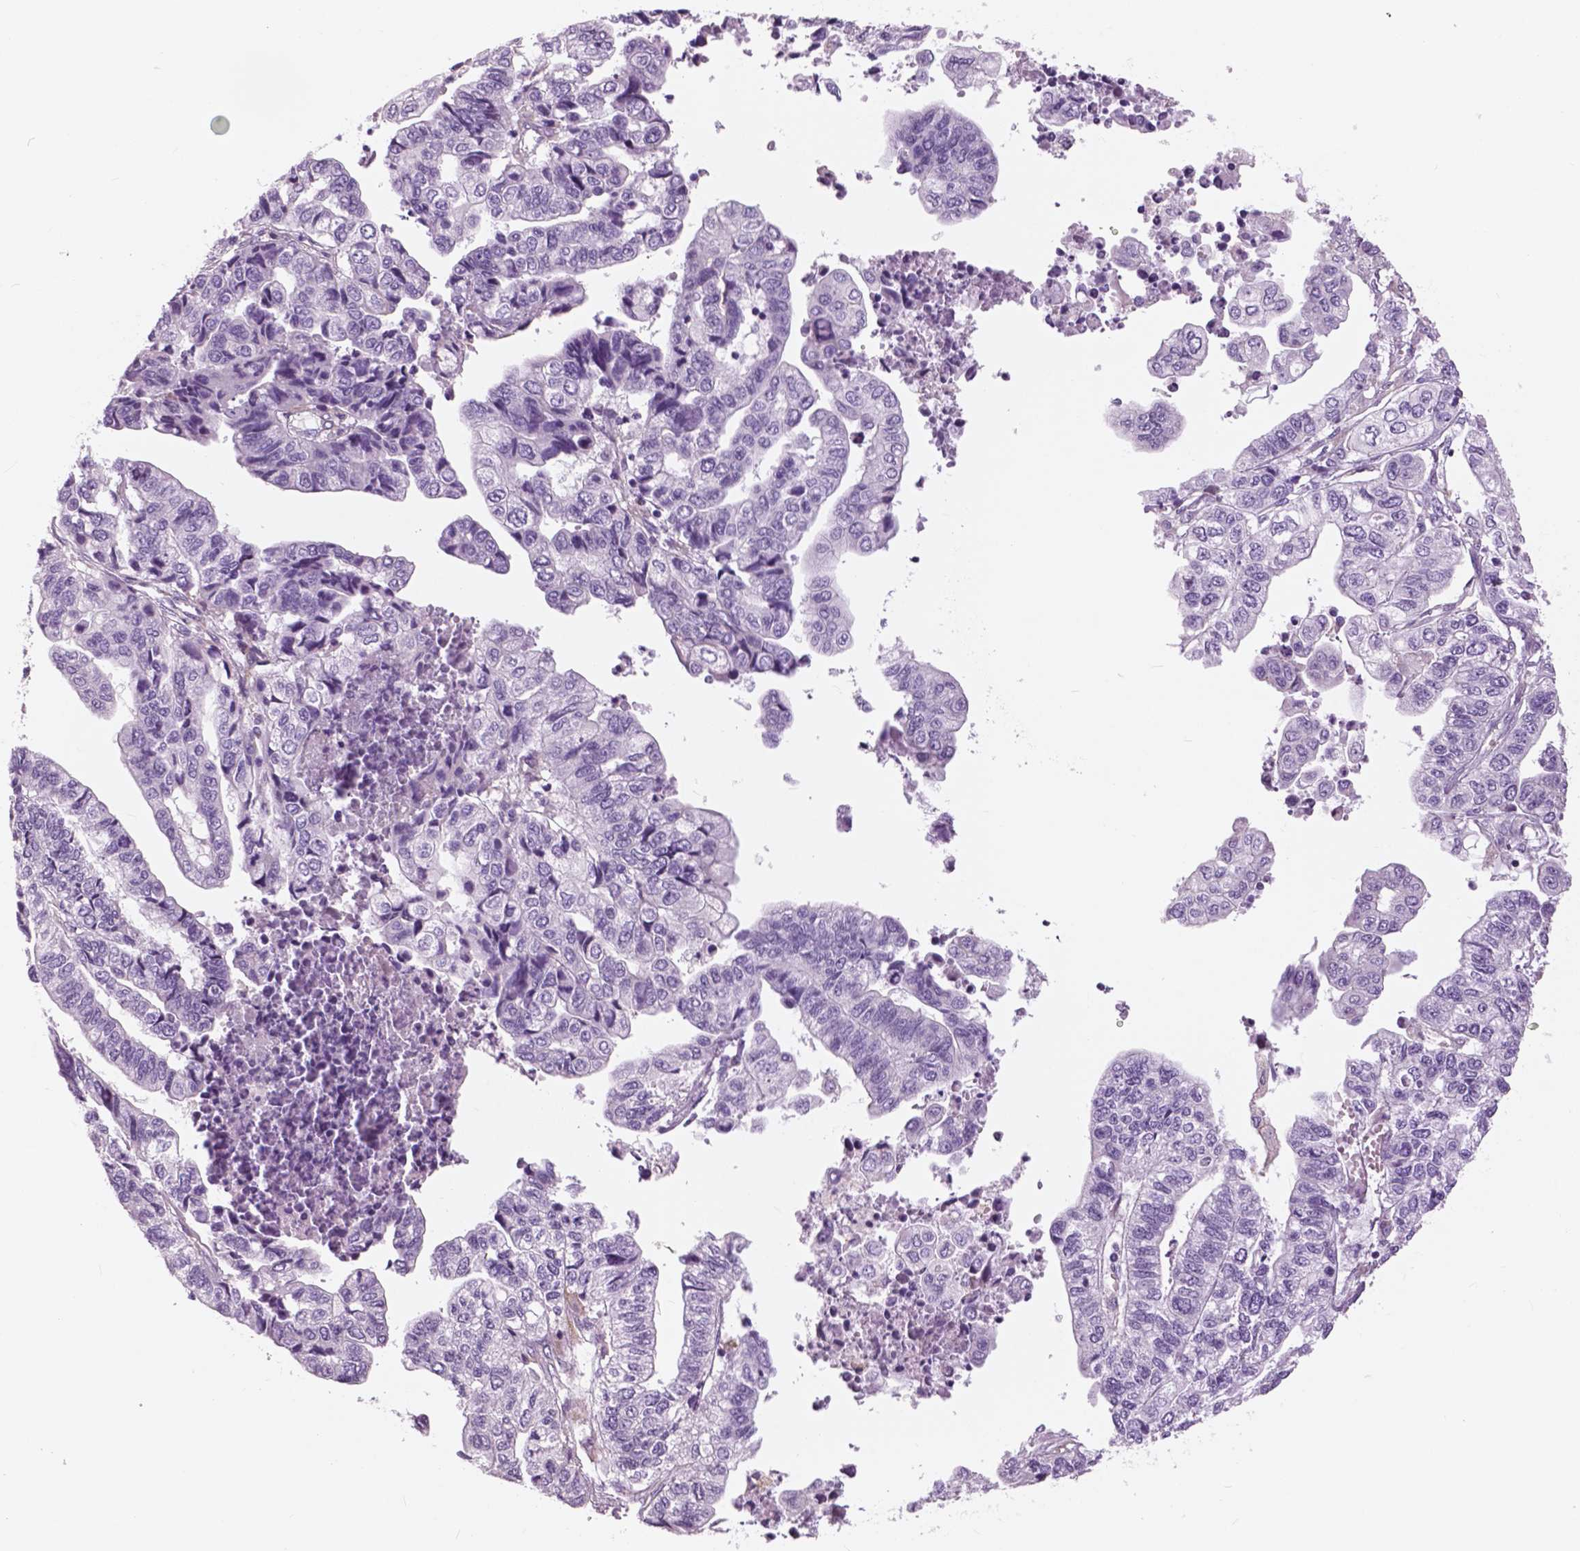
{"staining": {"intensity": "negative", "quantity": "none", "location": "none"}, "tissue": "stomach cancer", "cell_type": "Tumor cells", "image_type": "cancer", "snomed": [{"axis": "morphology", "description": "Adenocarcinoma, NOS"}, {"axis": "topography", "description": "Stomach, upper"}], "caption": "A high-resolution photomicrograph shows immunohistochemistry staining of stomach cancer, which exhibits no significant staining in tumor cells. (DAB (3,3'-diaminobenzidine) IHC, high magnification).", "gene": "SERPINI1", "patient": {"sex": "female", "age": 67}}